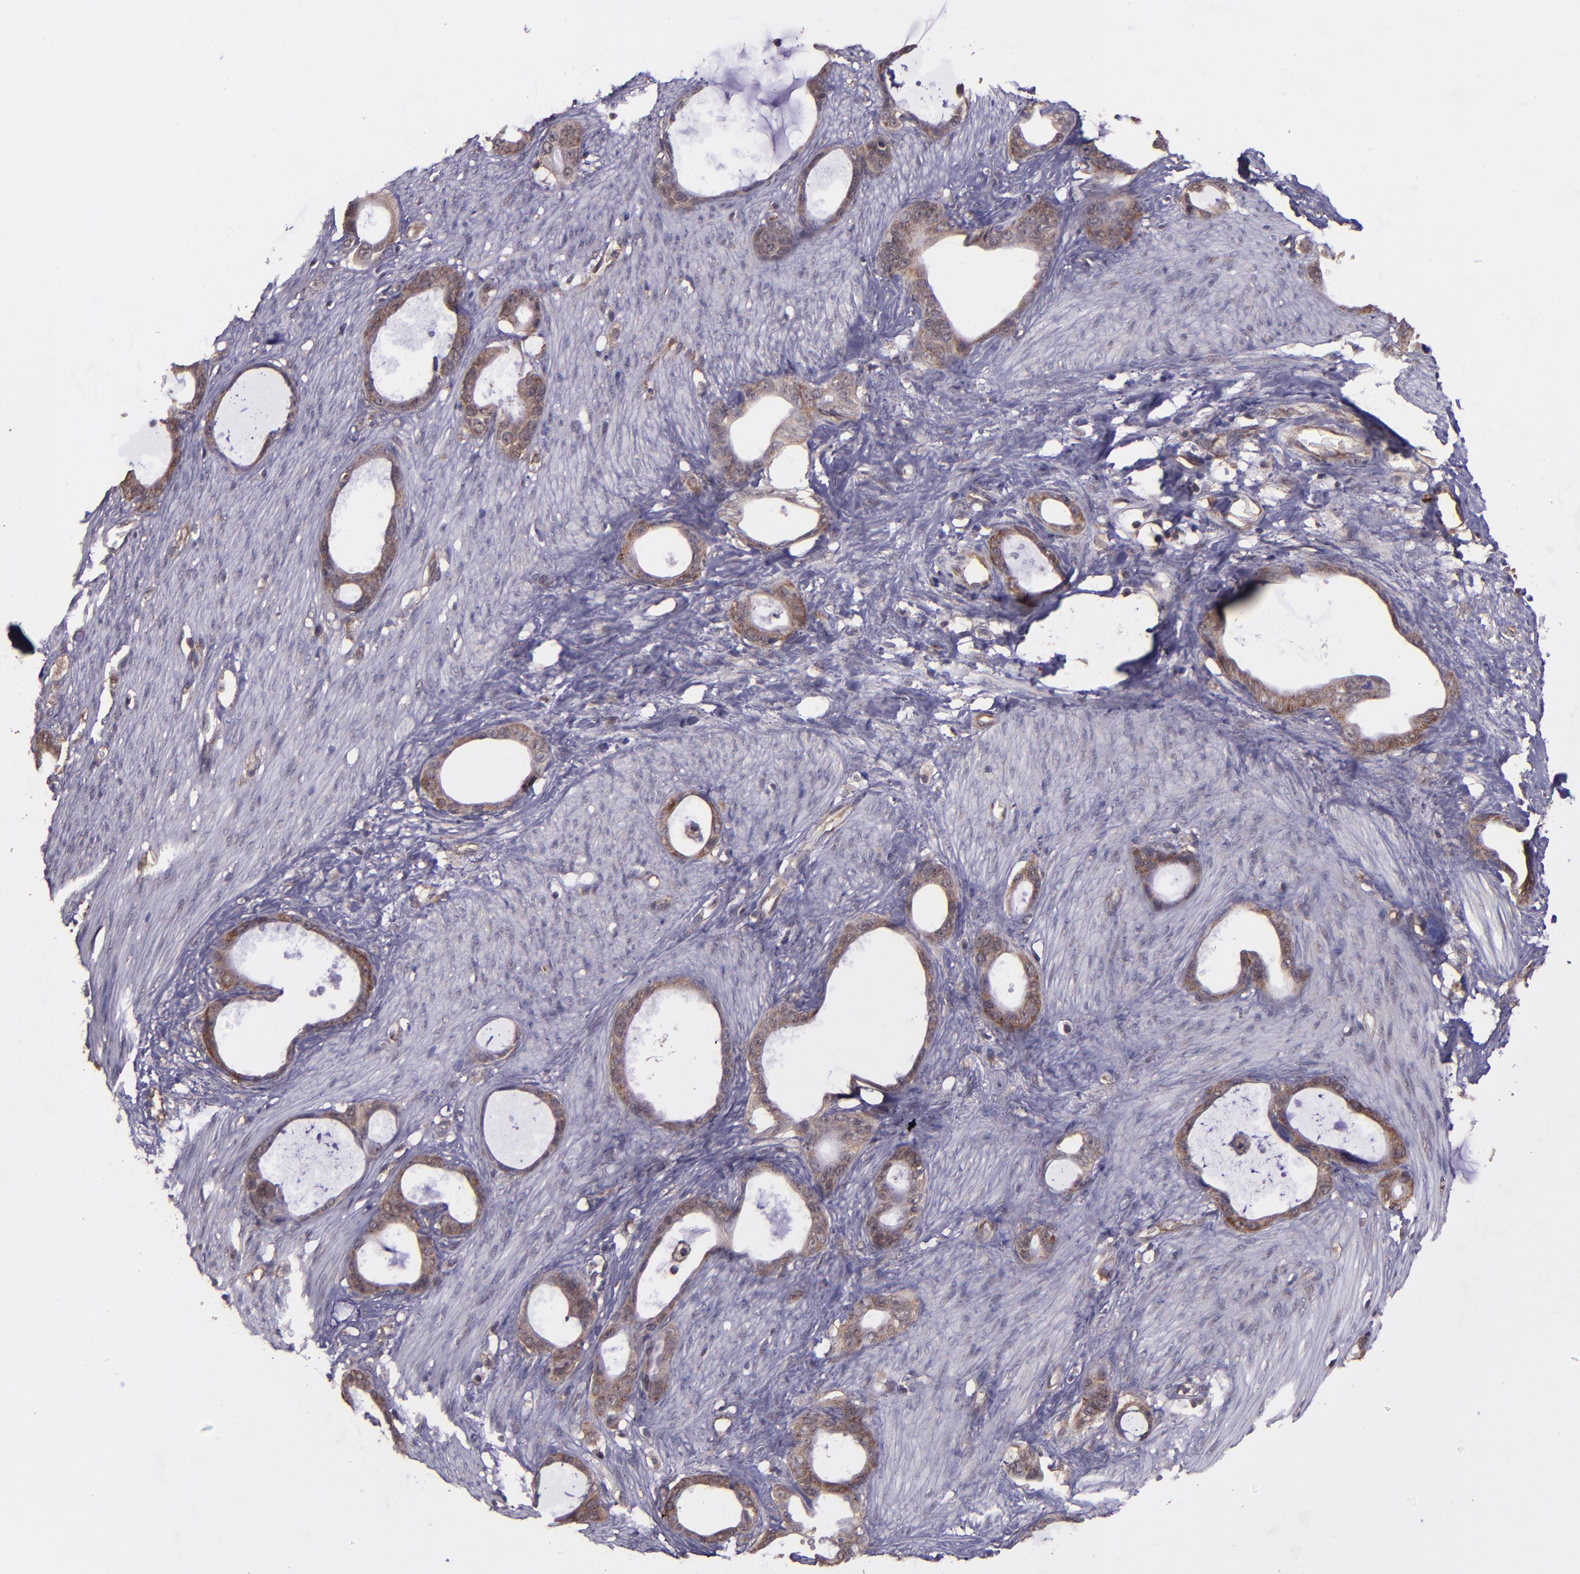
{"staining": {"intensity": "strong", "quantity": ">75%", "location": "cytoplasmic/membranous"}, "tissue": "stomach cancer", "cell_type": "Tumor cells", "image_type": "cancer", "snomed": [{"axis": "morphology", "description": "Adenocarcinoma, NOS"}, {"axis": "topography", "description": "Stomach"}], "caption": "Immunohistochemistry (IHC) of human stomach cancer demonstrates high levels of strong cytoplasmic/membranous staining in approximately >75% of tumor cells. The protein is stained brown, and the nuclei are stained in blue (DAB (3,3'-diaminobenzidine) IHC with brightfield microscopy, high magnification).", "gene": "USP51", "patient": {"sex": "female", "age": 75}}